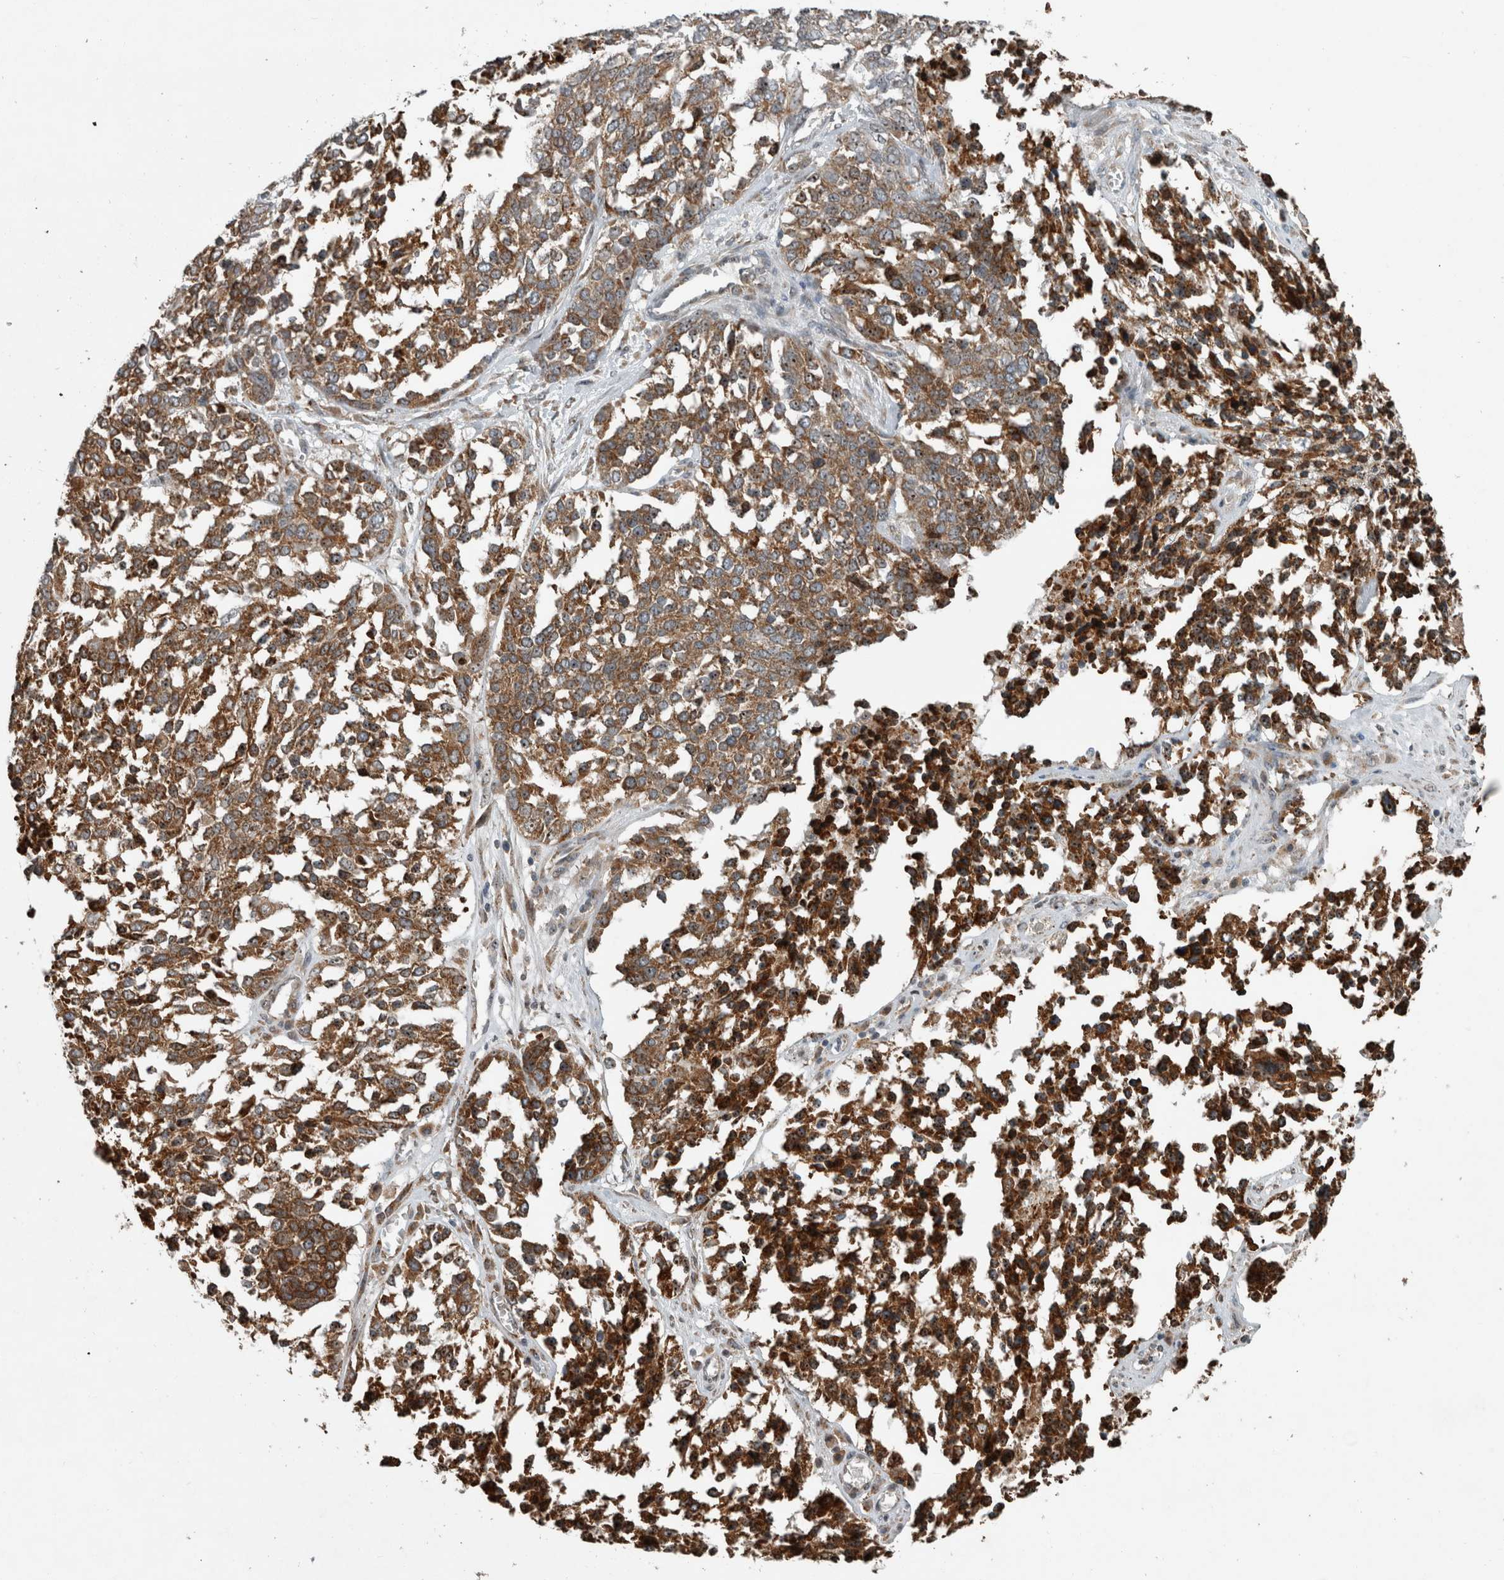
{"staining": {"intensity": "moderate", "quantity": ">75%", "location": "cytoplasmic/membranous"}, "tissue": "ovarian cancer", "cell_type": "Tumor cells", "image_type": "cancer", "snomed": [{"axis": "morphology", "description": "Cystadenocarcinoma, serous, NOS"}, {"axis": "topography", "description": "Ovary"}], "caption": "High-magnification brightfield microscopy of ovarian cancer (serous cystadenocarcinoma) stained with DAB (brown) and counterstained with hematoxylin (blue). tumor cells exhibit moderate cytoplasmic/membranous positivity is present in about>75% of cells. The staining was performed using DAB (3,3'-diaminobenzidine) to visualize the protein expression in brown, while the nuclei were stained in blue with hematoxylin (Magnification: 20x).", "gene": "GPR137B", "patient": {"sex": "female", "age": 44}}